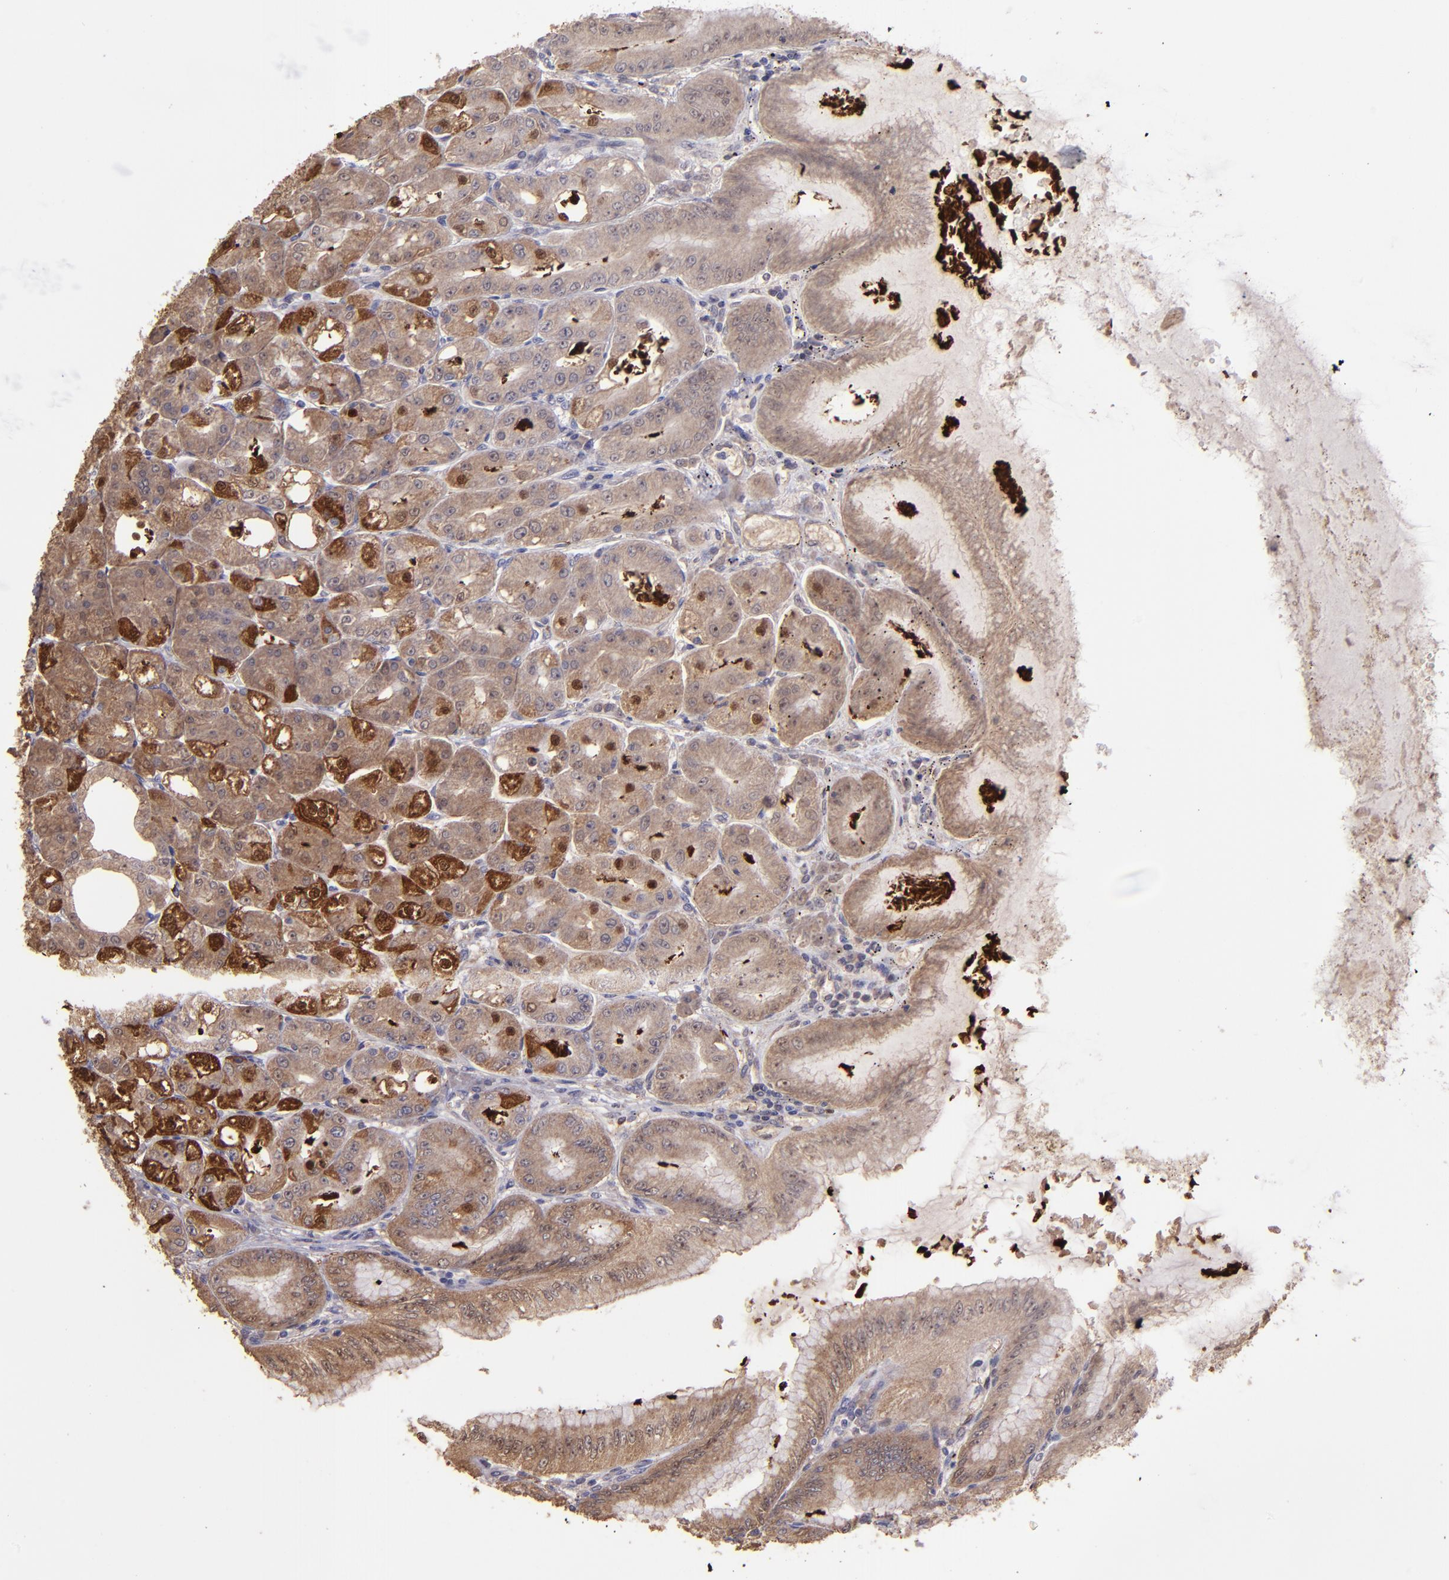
{"staining": {"intensity": "weak", "quantity": "25%-75%", "location": "cytoplasmic/membranous"}, "tissue": "stomach", "cell_type": "Glandular cells", "image_type": "normal", "snomed": [{"axis": "morphology", "description": "Normal tissue, NOS"}, {"axis": "topography", "description": "Stomach, lower"}], "caption": "Immunohistochemical staining of normal stomach exhibits 25%-75% levels of weak cytoplasmic/membranous protein expression in approximately 25%-75% of glandular cells. (DAB (3,3'-diaminobenzidine) IHC with brightfield microscopy, high magnification).", "gene": "PAPPA", "patient": {"sex": "male", "age": 71}}